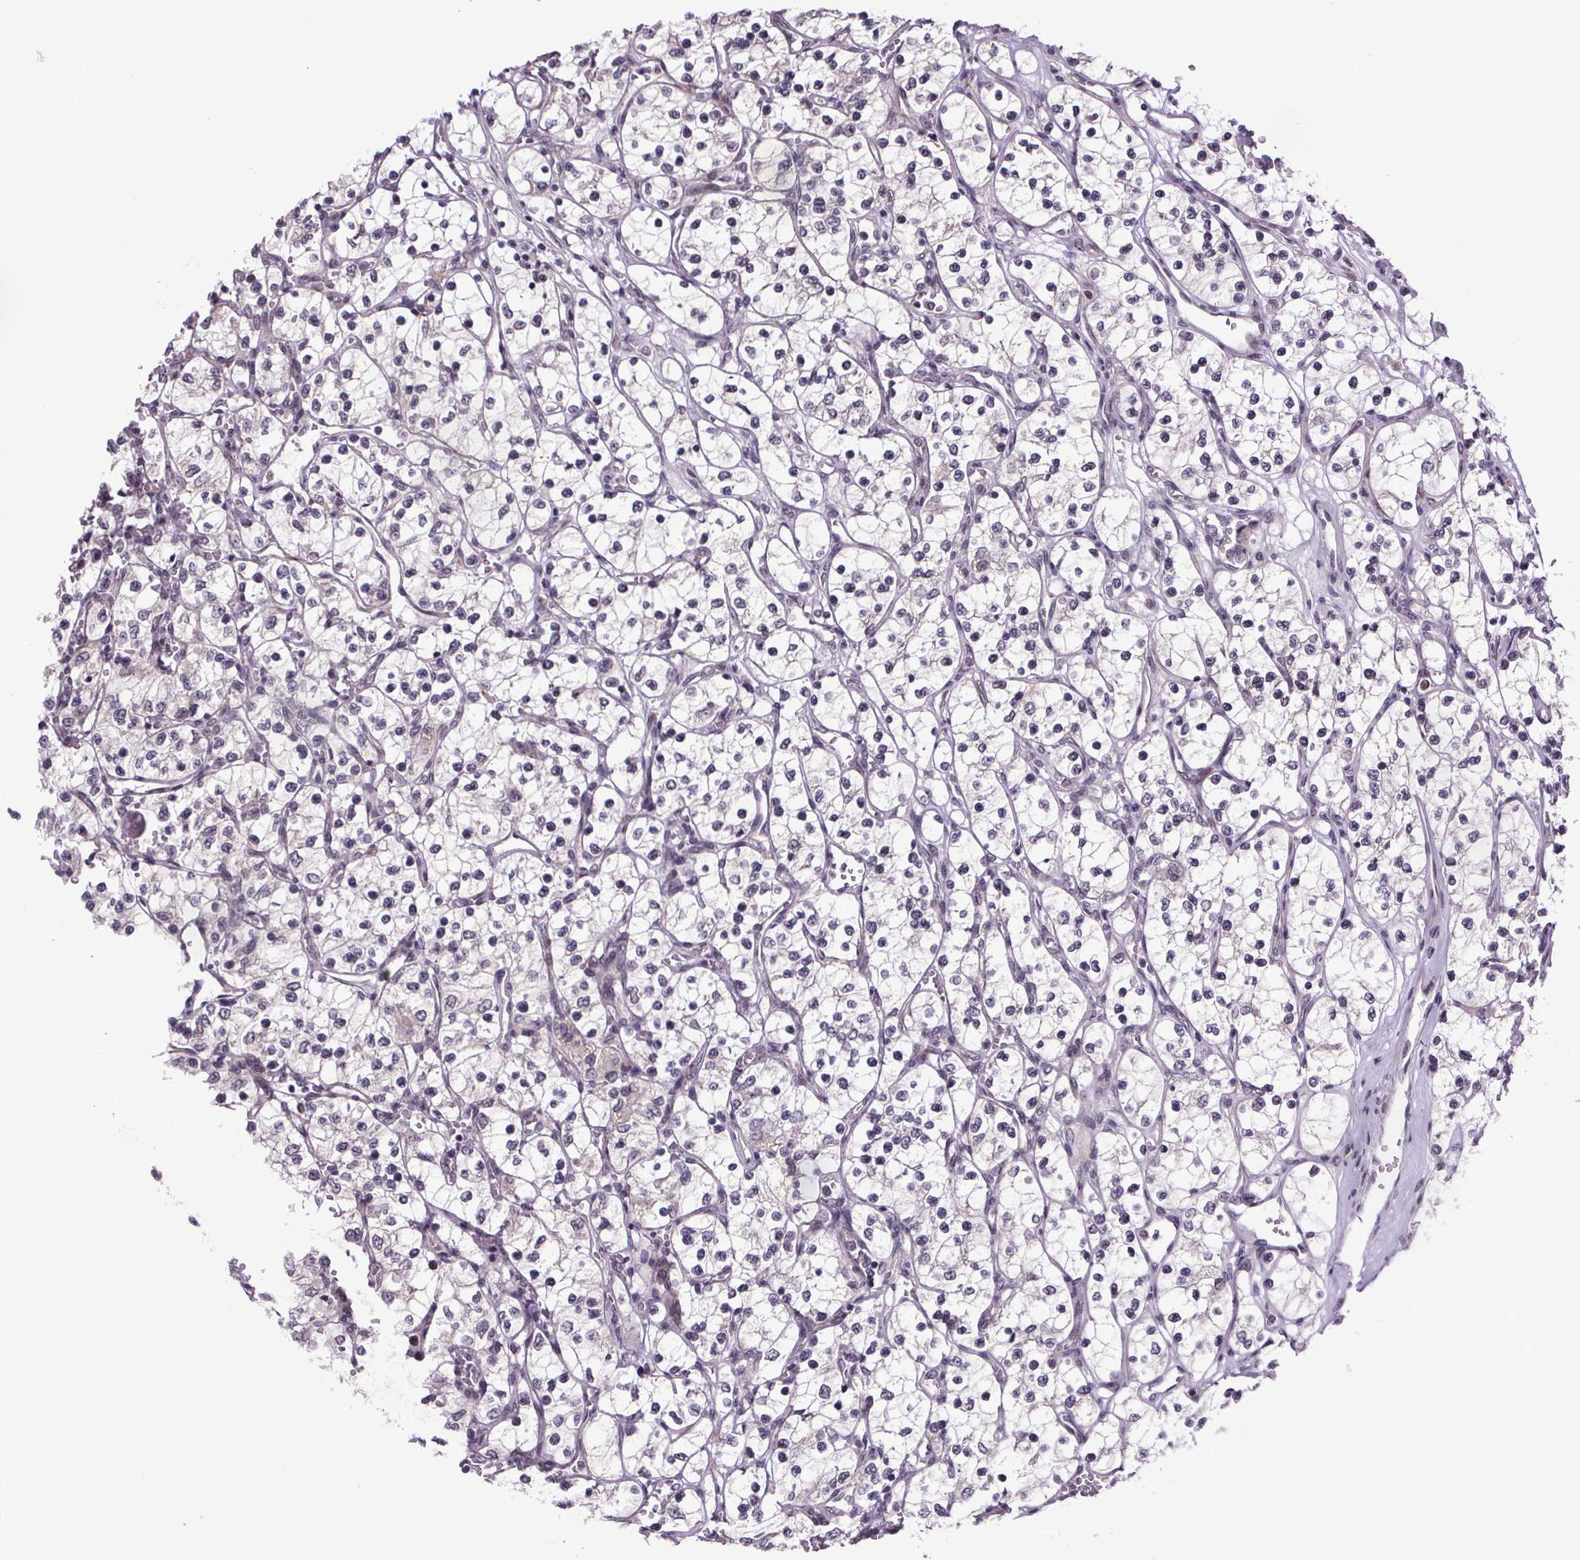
{"staining": {"intensity": "negative", "quantity": "none", "location": "none"}, "tissue": "renal cancer", "cell_type": "Tumor cells", "image_type": "cancer", "snomed": [{"axis": "morphology", "description": "Adenocarcinoma, NOS"}, {"axis": "topography", "description": "Kidney"}], "caption": "An image of renal adenocarcinoma stained for a protein shows no brown staining in tumor cells.", "gene": "ATMIN", "patient": {"sex": "female", "age": 69}}